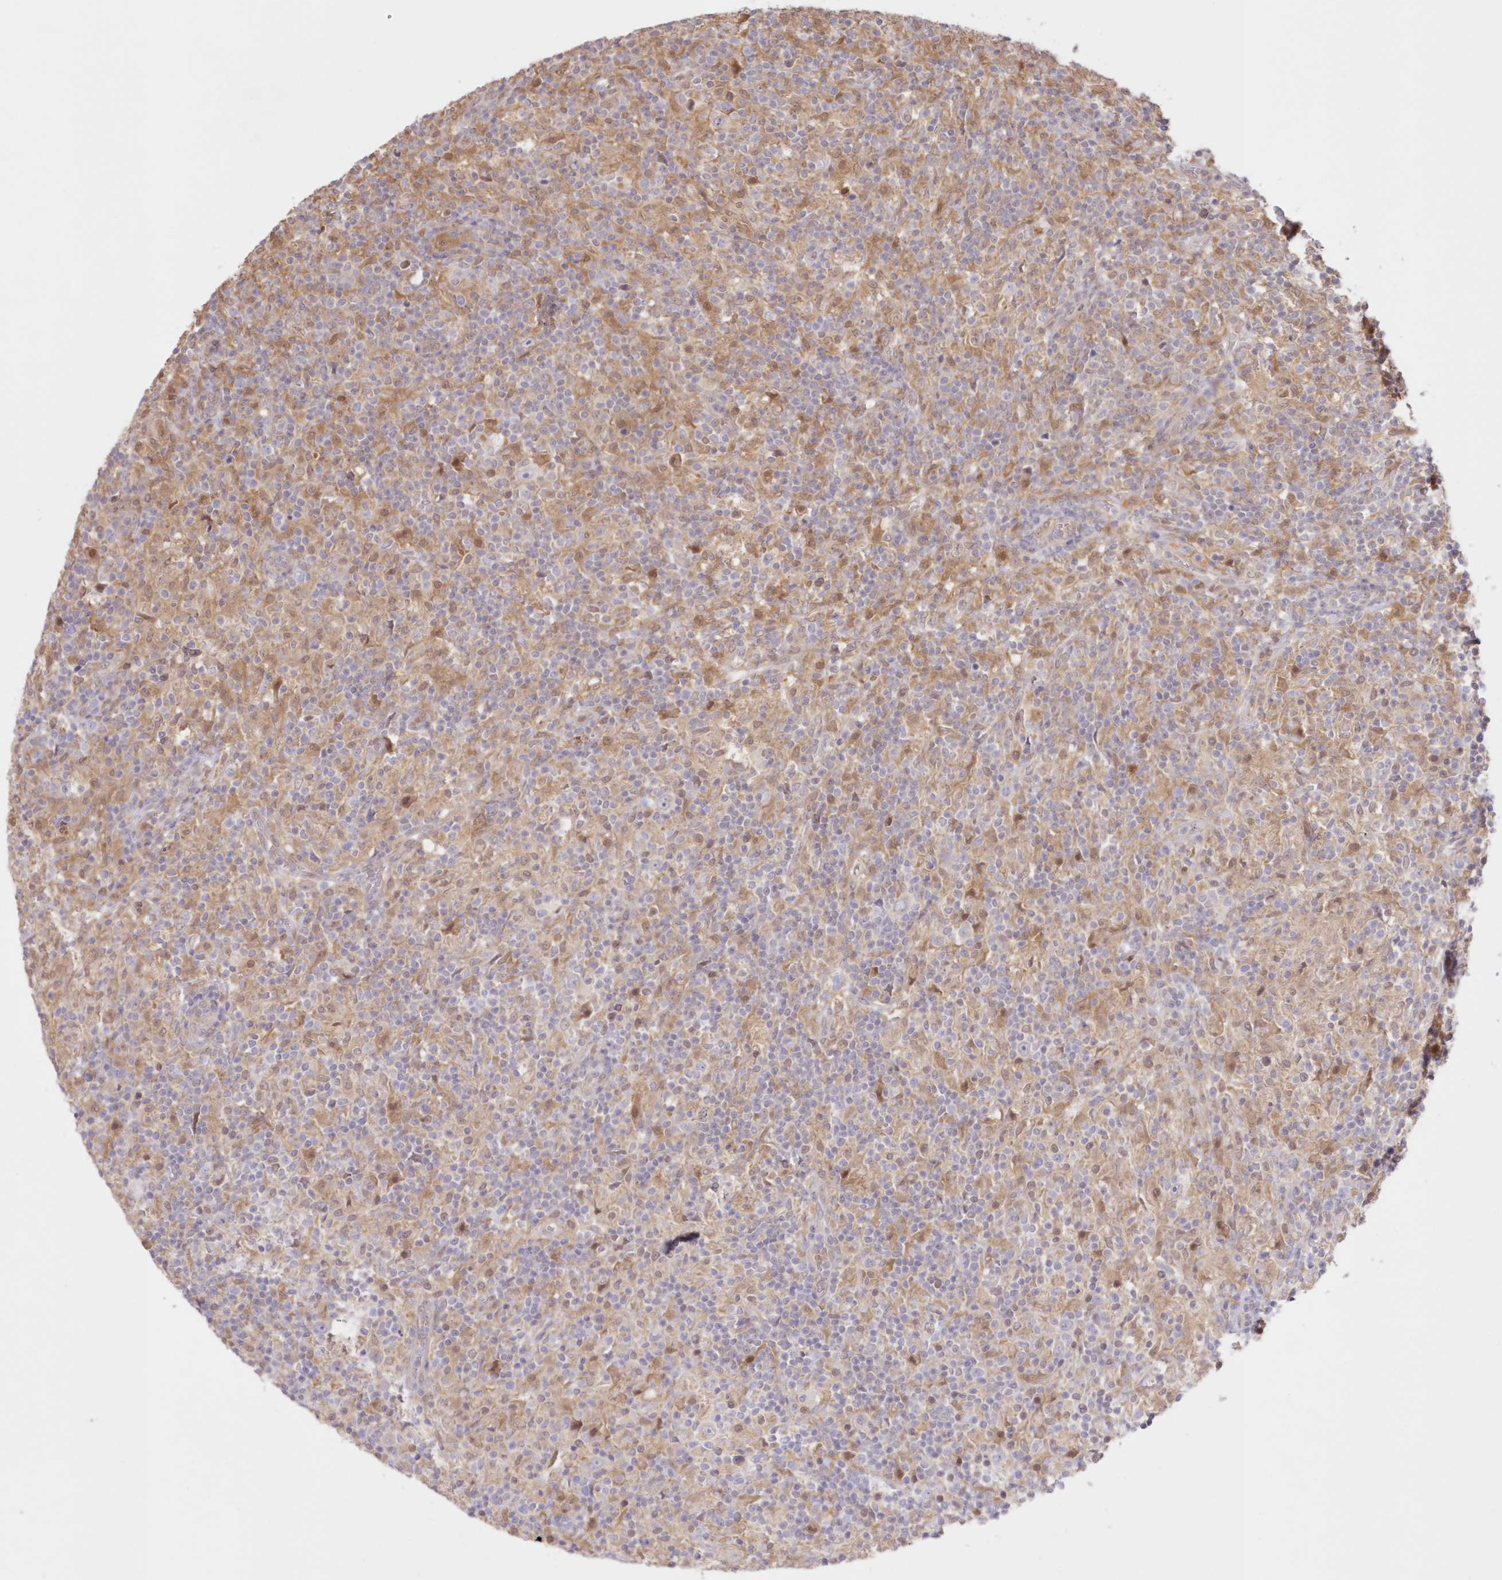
{"staining": {"intensity": "negative", "quantity": "none", "location": "none"}, "tissue": "lymphoma", "cell_type": "Tumor cells", "image_type": "cancer", "snomed": [{"axis": "morphology", "description": "Hodgkin's disease, NOS"}, {"axis": "topography", "description": "Lymph node"}], "caption": "Lymphoma stained for a protein using IHC reveals no positivity tumor cells.", "gene": "RNPEP", "patient": {"sex": "male", "age": 70}}